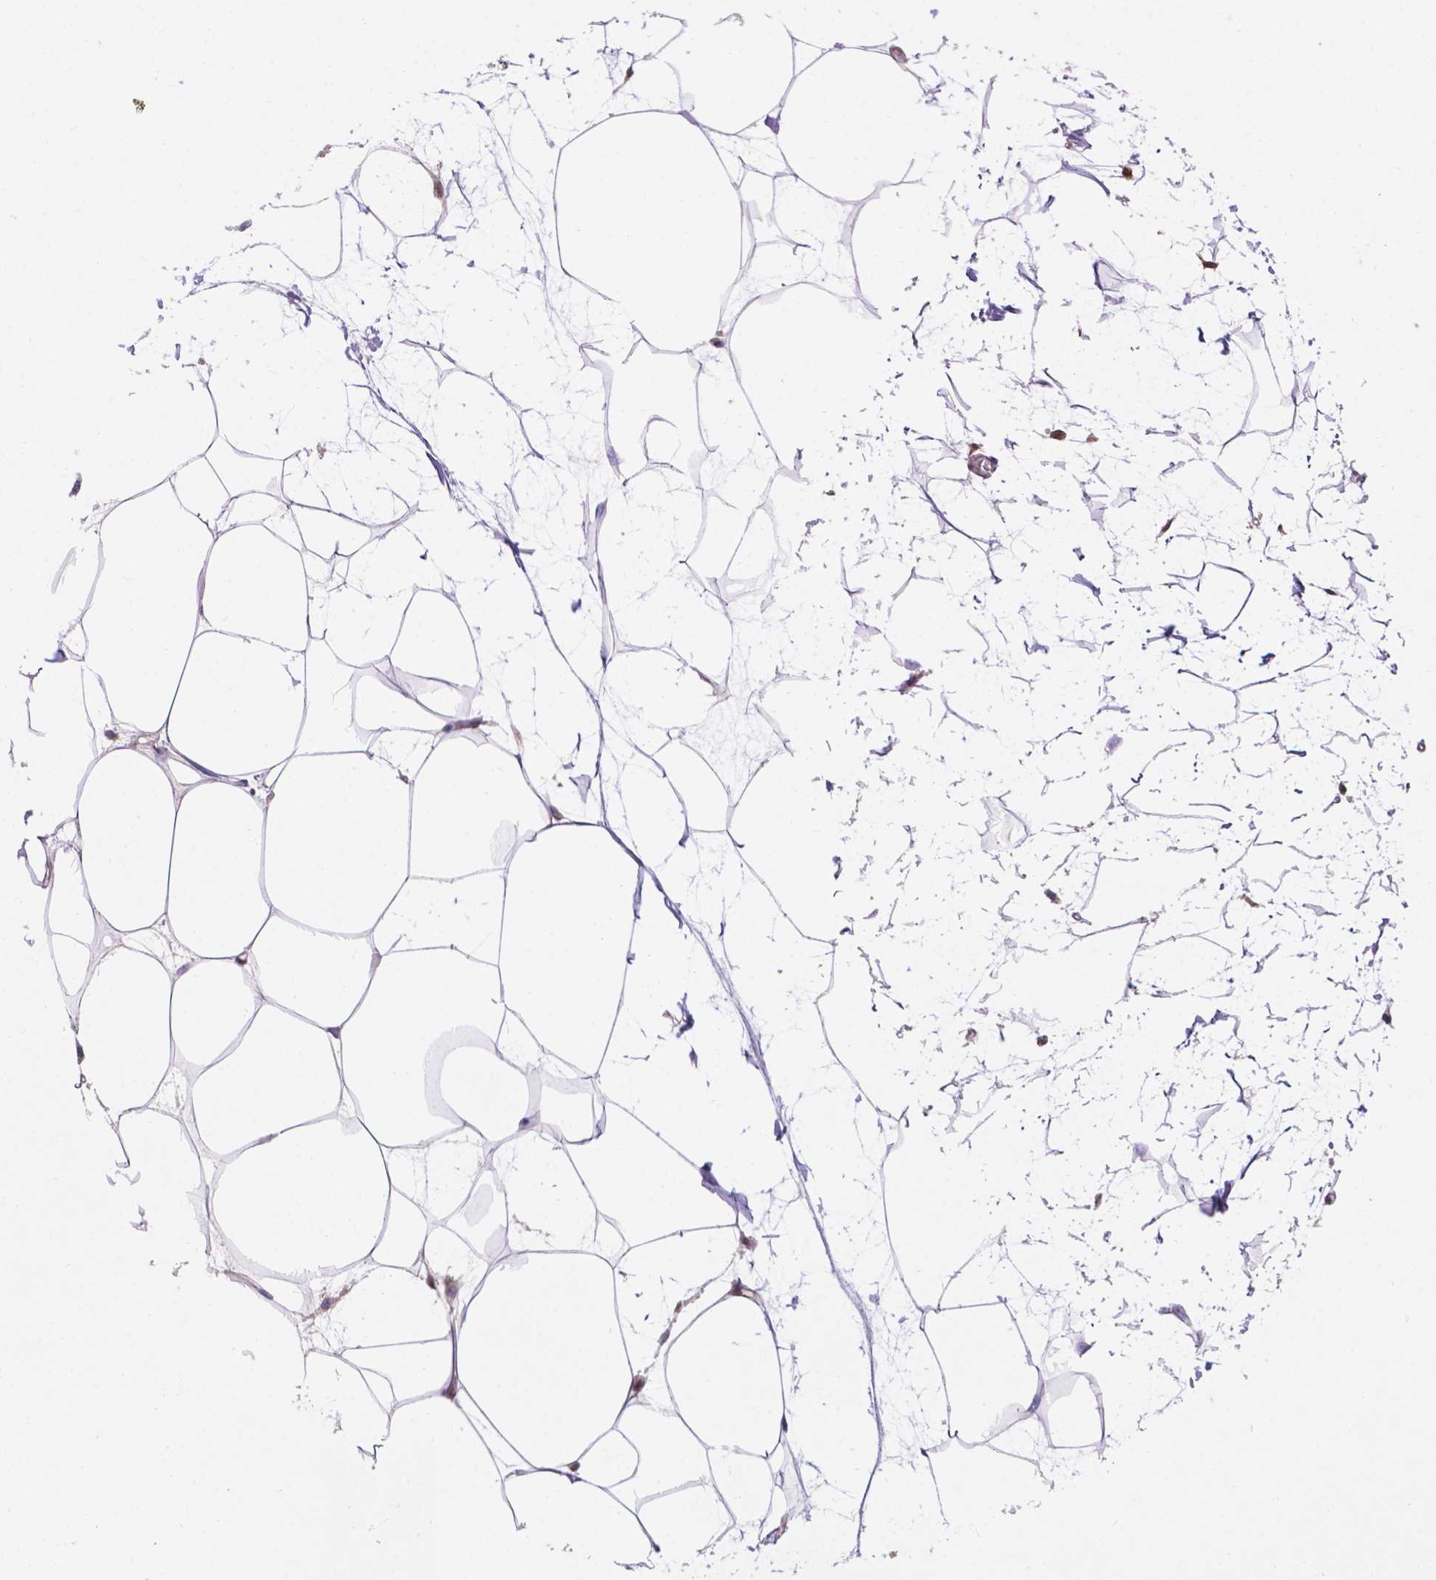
{"staining": {"intensity": "negative", "quantity": "none", "location": "none"}, "tissue": "breast", "cell_type": "Adipocytes", "image_type": "normal", "snomed": [{"axis": "morphology", "description": "Normal tissue, NOS"}, {"axis": "topography", "description": "Breast"}], "caption": "DAB immunohistochemical staining of unremarkable breast reveals no significant positivity in adipocytes.", "gene": "UBE2L6", "patient": {"sex": "female", "age": 45}}